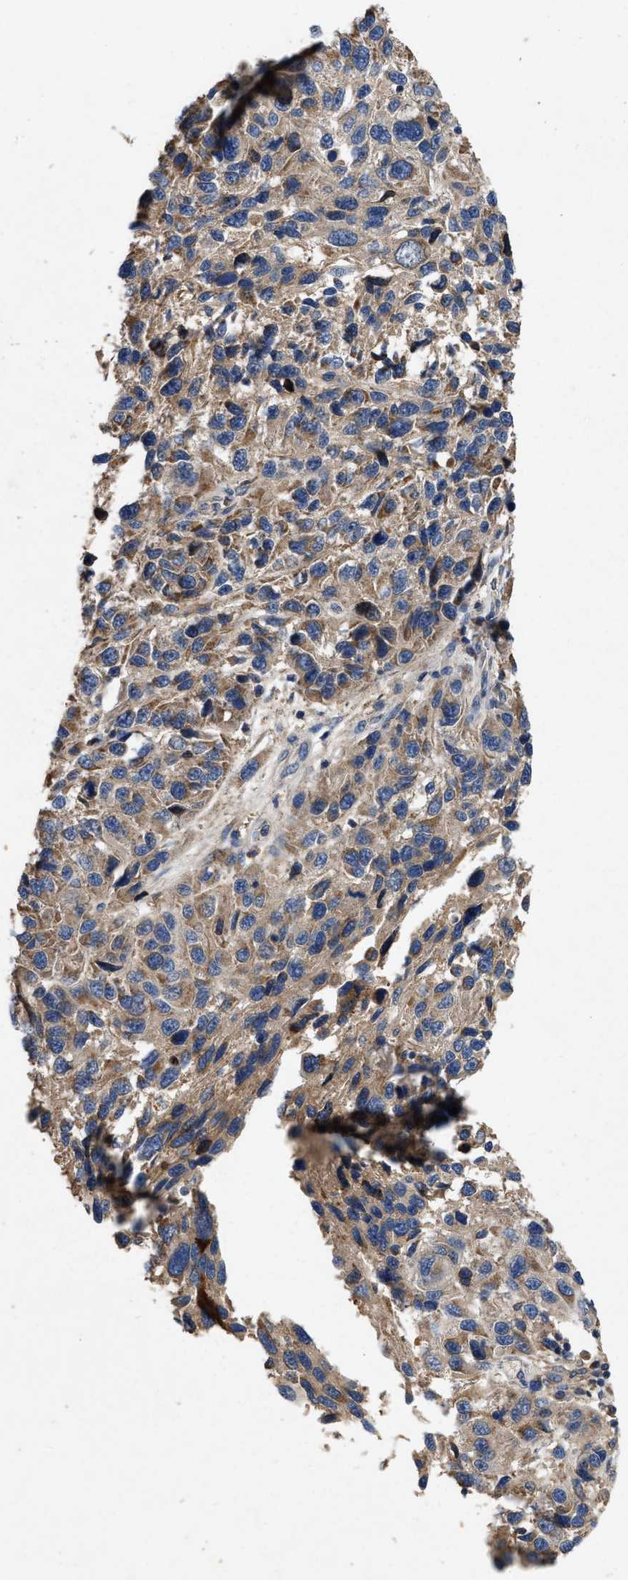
{"staining": {"intensity": "moderate", "quantity": ">75%", "location": "cytoplasmic/membranous"}, "tissue": "melanoma", "cell_type": "Tumor cells", "image_type": "cancer", "snomed": [{"axis": "morphology", "description": "Malignant melanoma, NOS"}, {"axis": "topography", "description": "Skin"}], "caption": "Protein analysis of malignant melanoma tissue shows moderate cytoplasmic/membranous staining in approximately >75% of tumor cells. (DAB (3,3'-diaminobenzidine) IHC with brightfield microscopy, high magnification).", "gene": "LPAR2", "patient": {"sex": "male", "age": 53}}